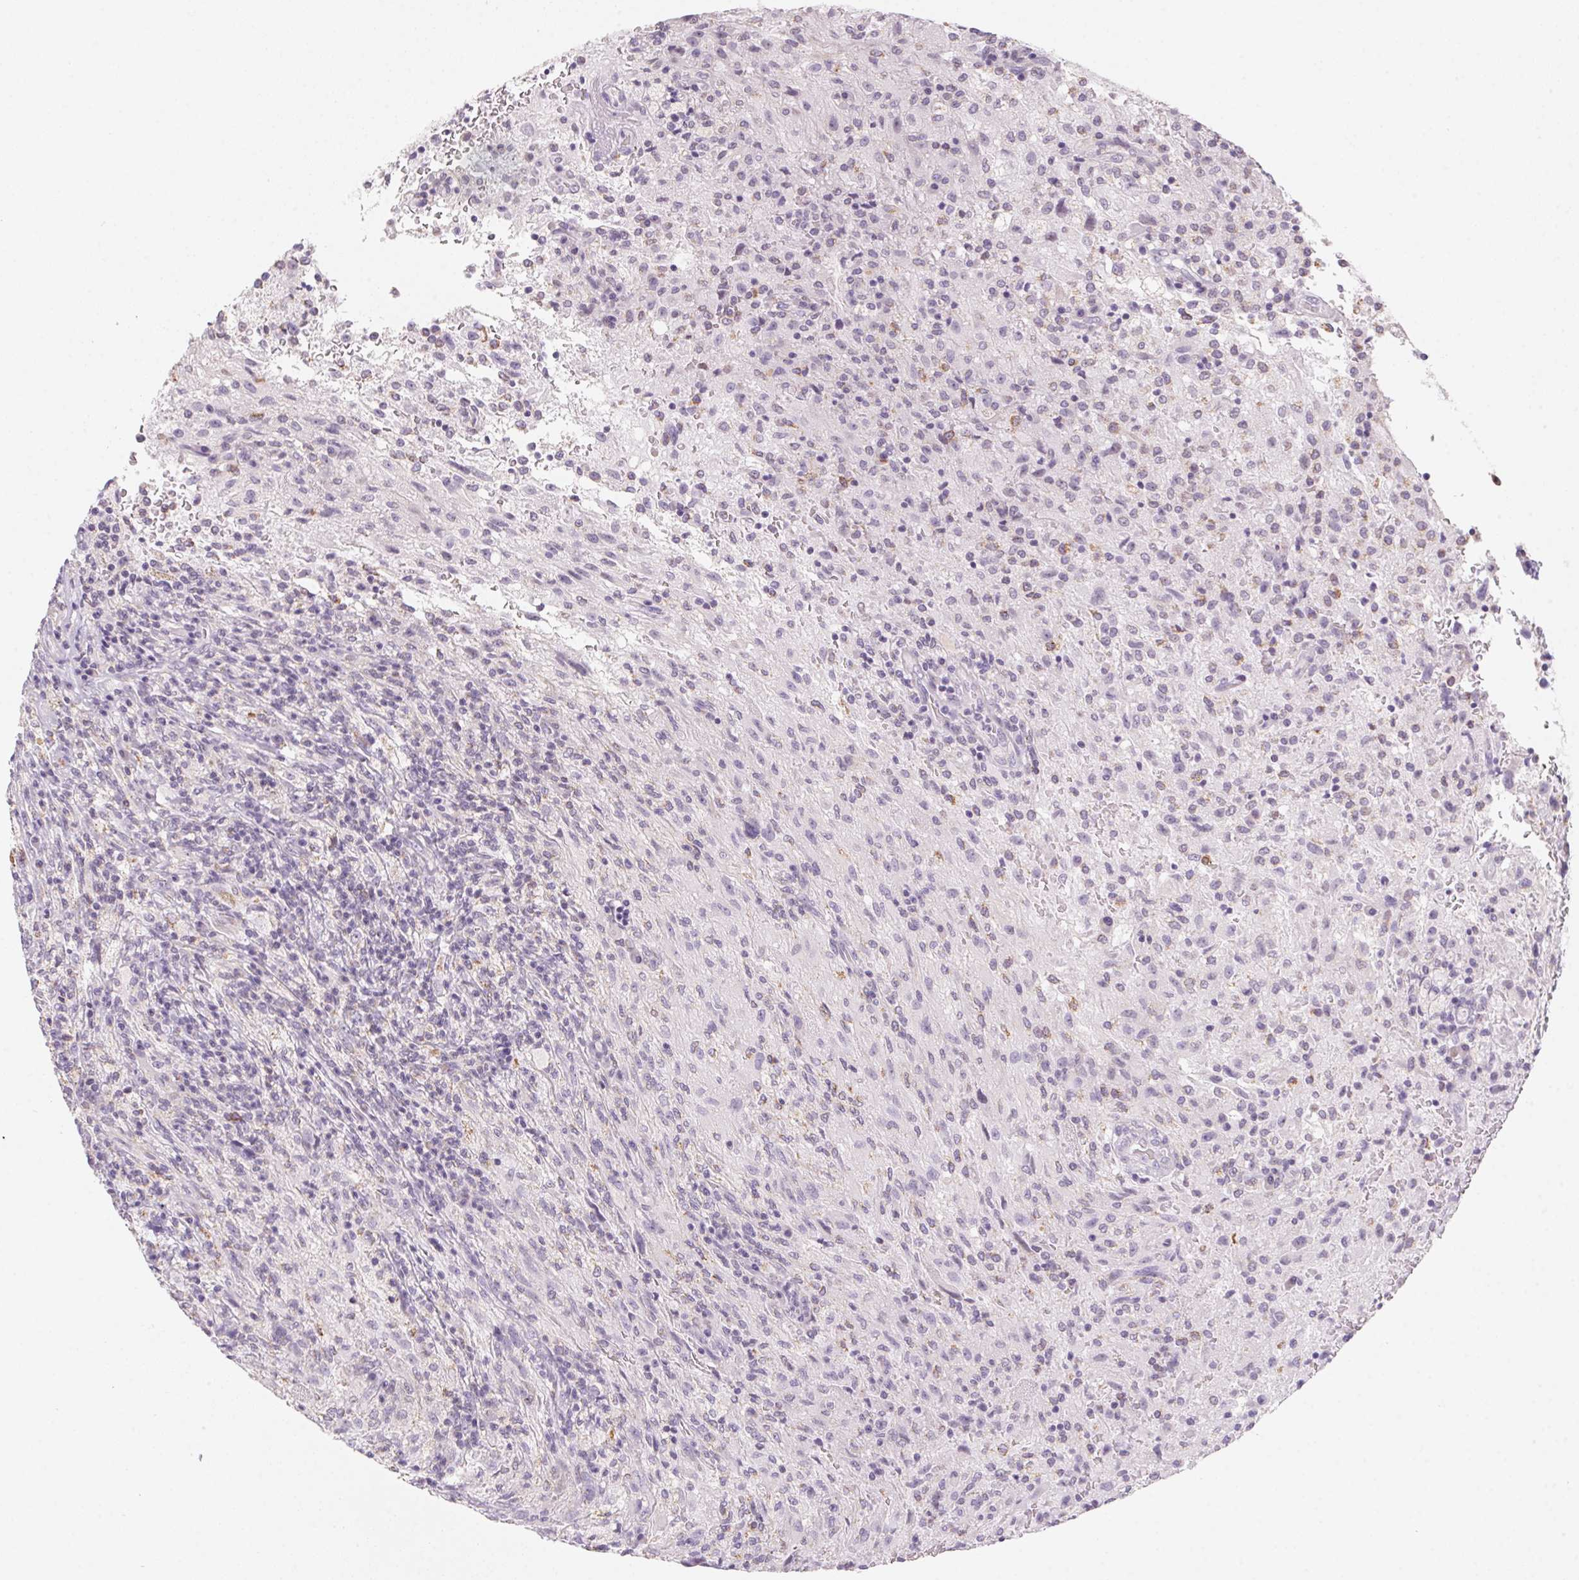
{"staining": {"intensity": "negative", "quantity": "none", "location": "none"}, "tissue": "glioma", "cell_type": "Tumor cells", "image_type": "cancer", "snomed": [{"axis": "morphology", "description": "Glioma, malignant, High grade"}, {"axis": "topography", "description": "Brain"}], "caption": "Malignant glioma (high-grade) was stained to show a protein in brown. There is no significant expression in tumor cells.", "gene": "PRPH", "patient": {"sex": "male", "age": 68}}